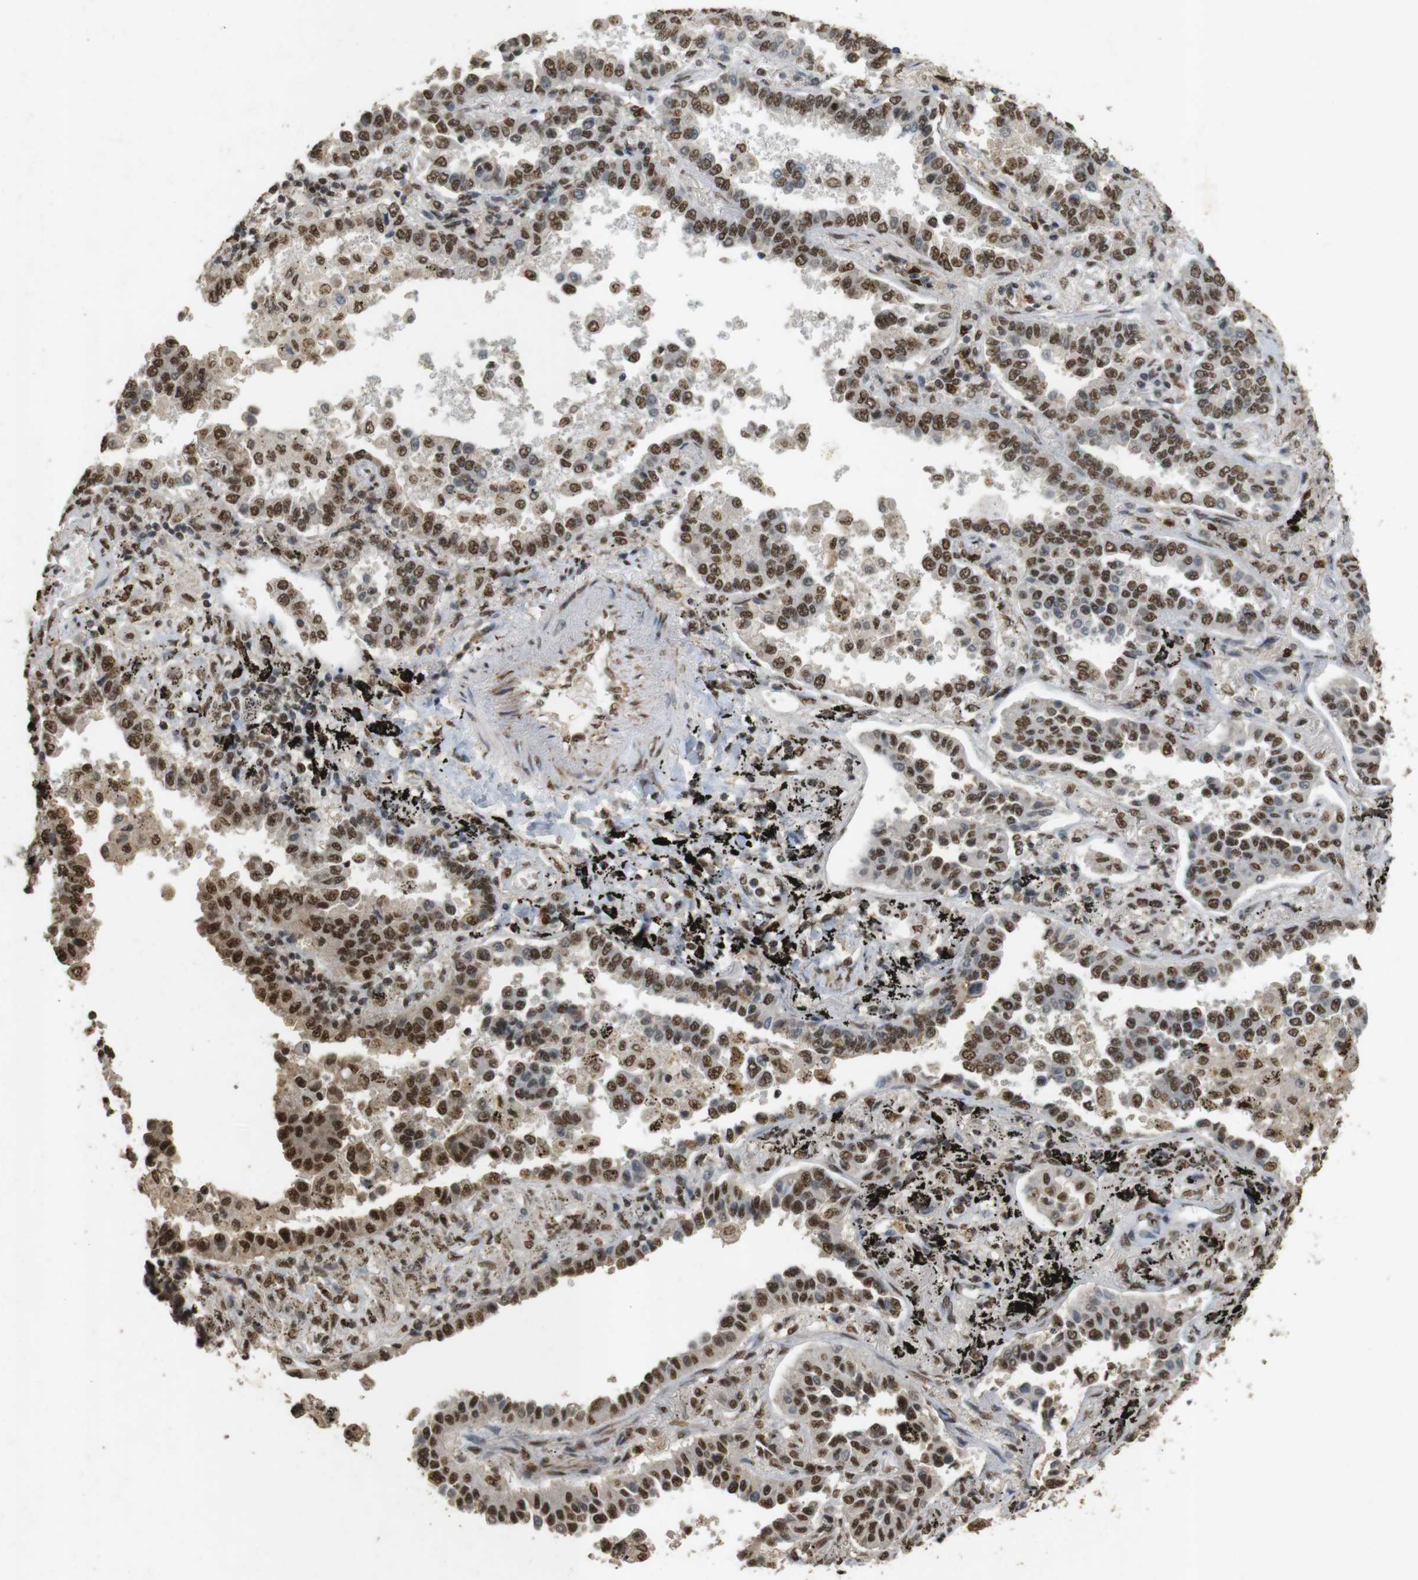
{"staining": {"intensity": "moderate", "quantity": ">75%", "location": "cytoplasmic/membranous,nuclear"}, "tissue": "lung cancer", "cell_type": "Tumor cells", "image_type": "cancer", "snomed": [{"axis": "morphology", "description": "Normal tissue, NOS"}, {"axis": "morphology", "description": "Adenocarcinoma, NOS"}, {"axis": "topography", "description": "Lung"}], "caption": "Protein staining of lung cancer tissue exhibits moderate cytoplasmic/membranous and nuclear staining in about >75% of tumor cells.", "gene": "GATA4", "patient": {"sex": "male", "age": 59}}